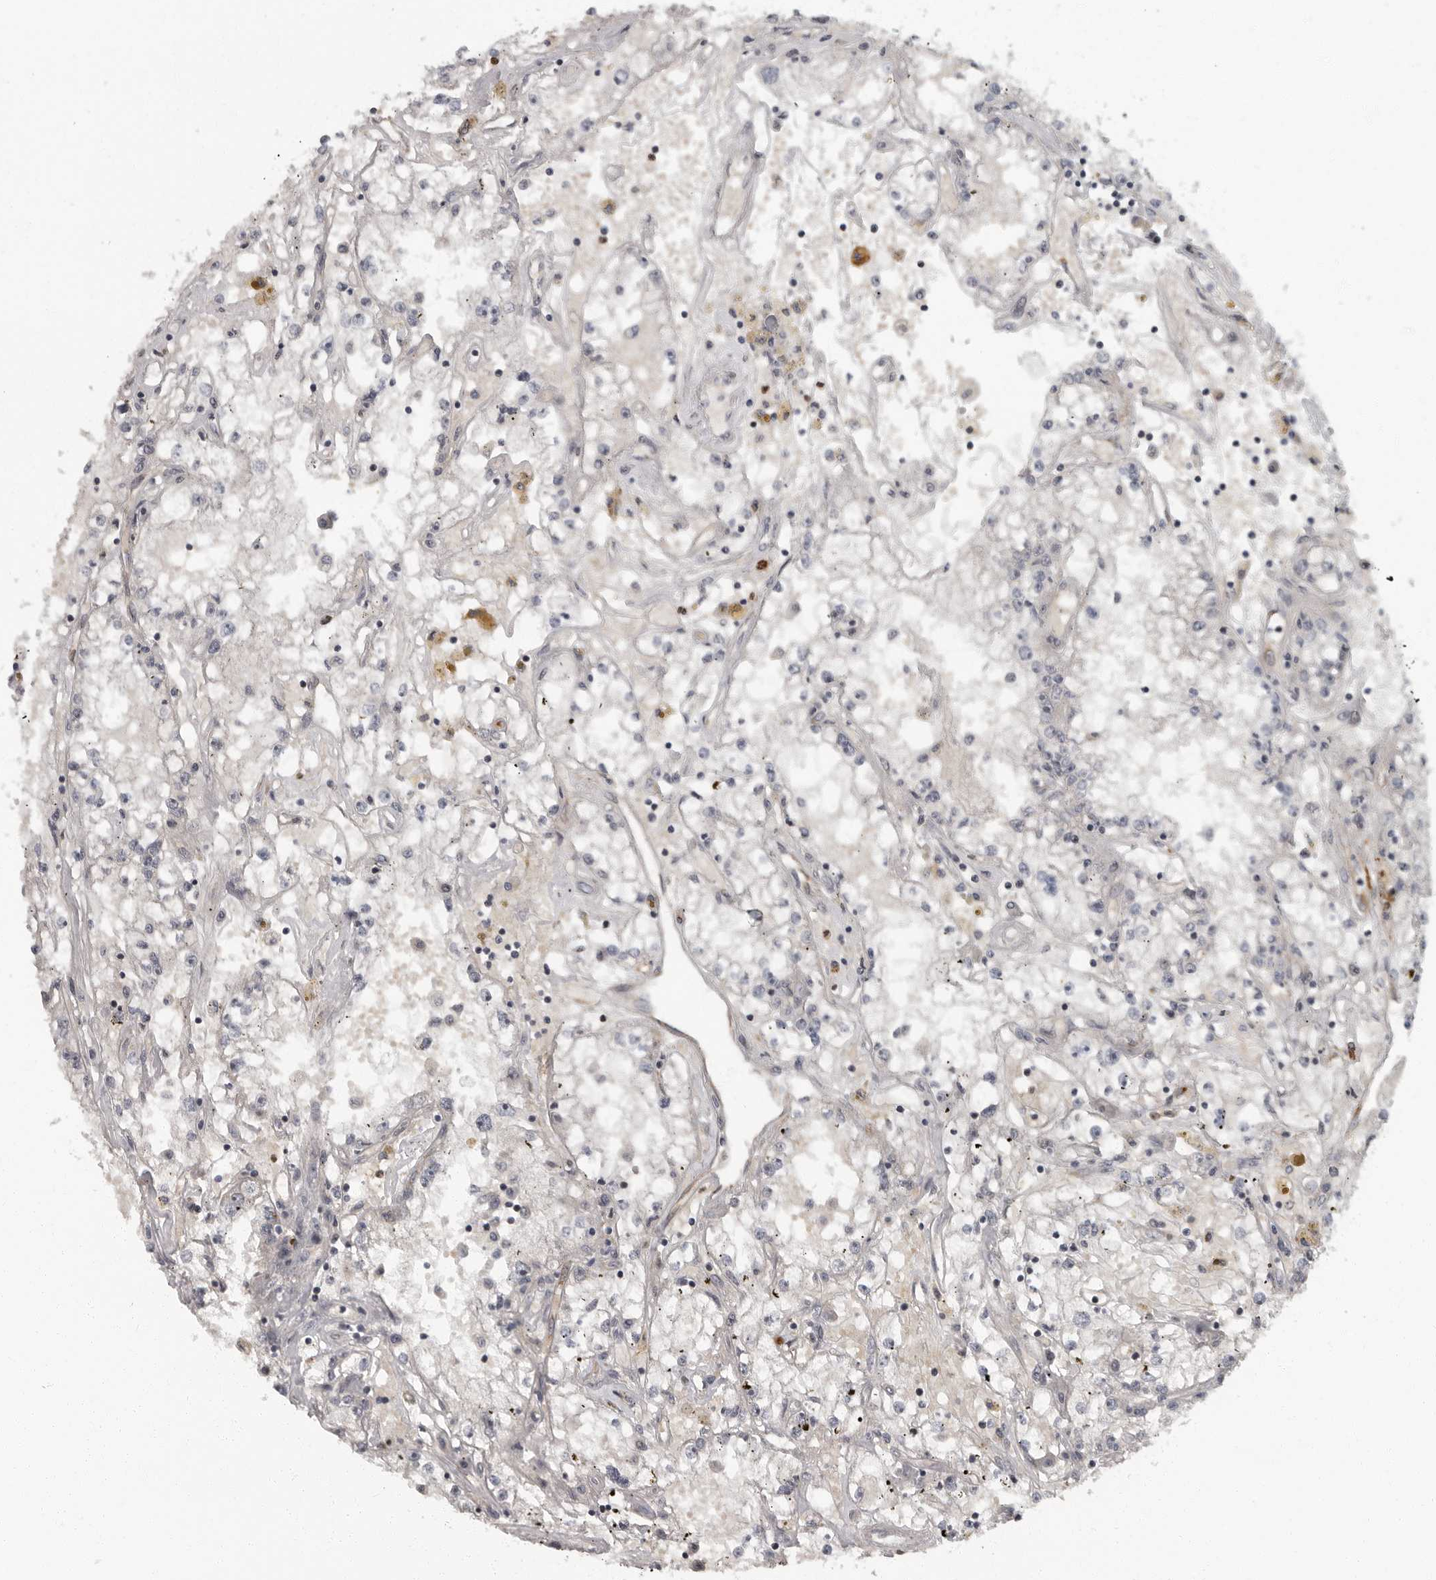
{"staining": {"intensity": "negative", "quantity": "none", "location": "none"}, "tissue": "renal cancer", "cell_type": "Tumor cells", "image_type": "cancer", "snomed": [{"axis": "morphology", "description": "Adenocarcinoma, NOS"}, {"axis": "topography", "description": "Kidney"}], "caption": "DAB (3,3'-diaminobenzidine) immunohistochemical staining of adenocarcinoma (renal) reveals no significant expression in tumor cells.", "gene": "PDCD11", "patient": {"sex": "male", "age": 56}}